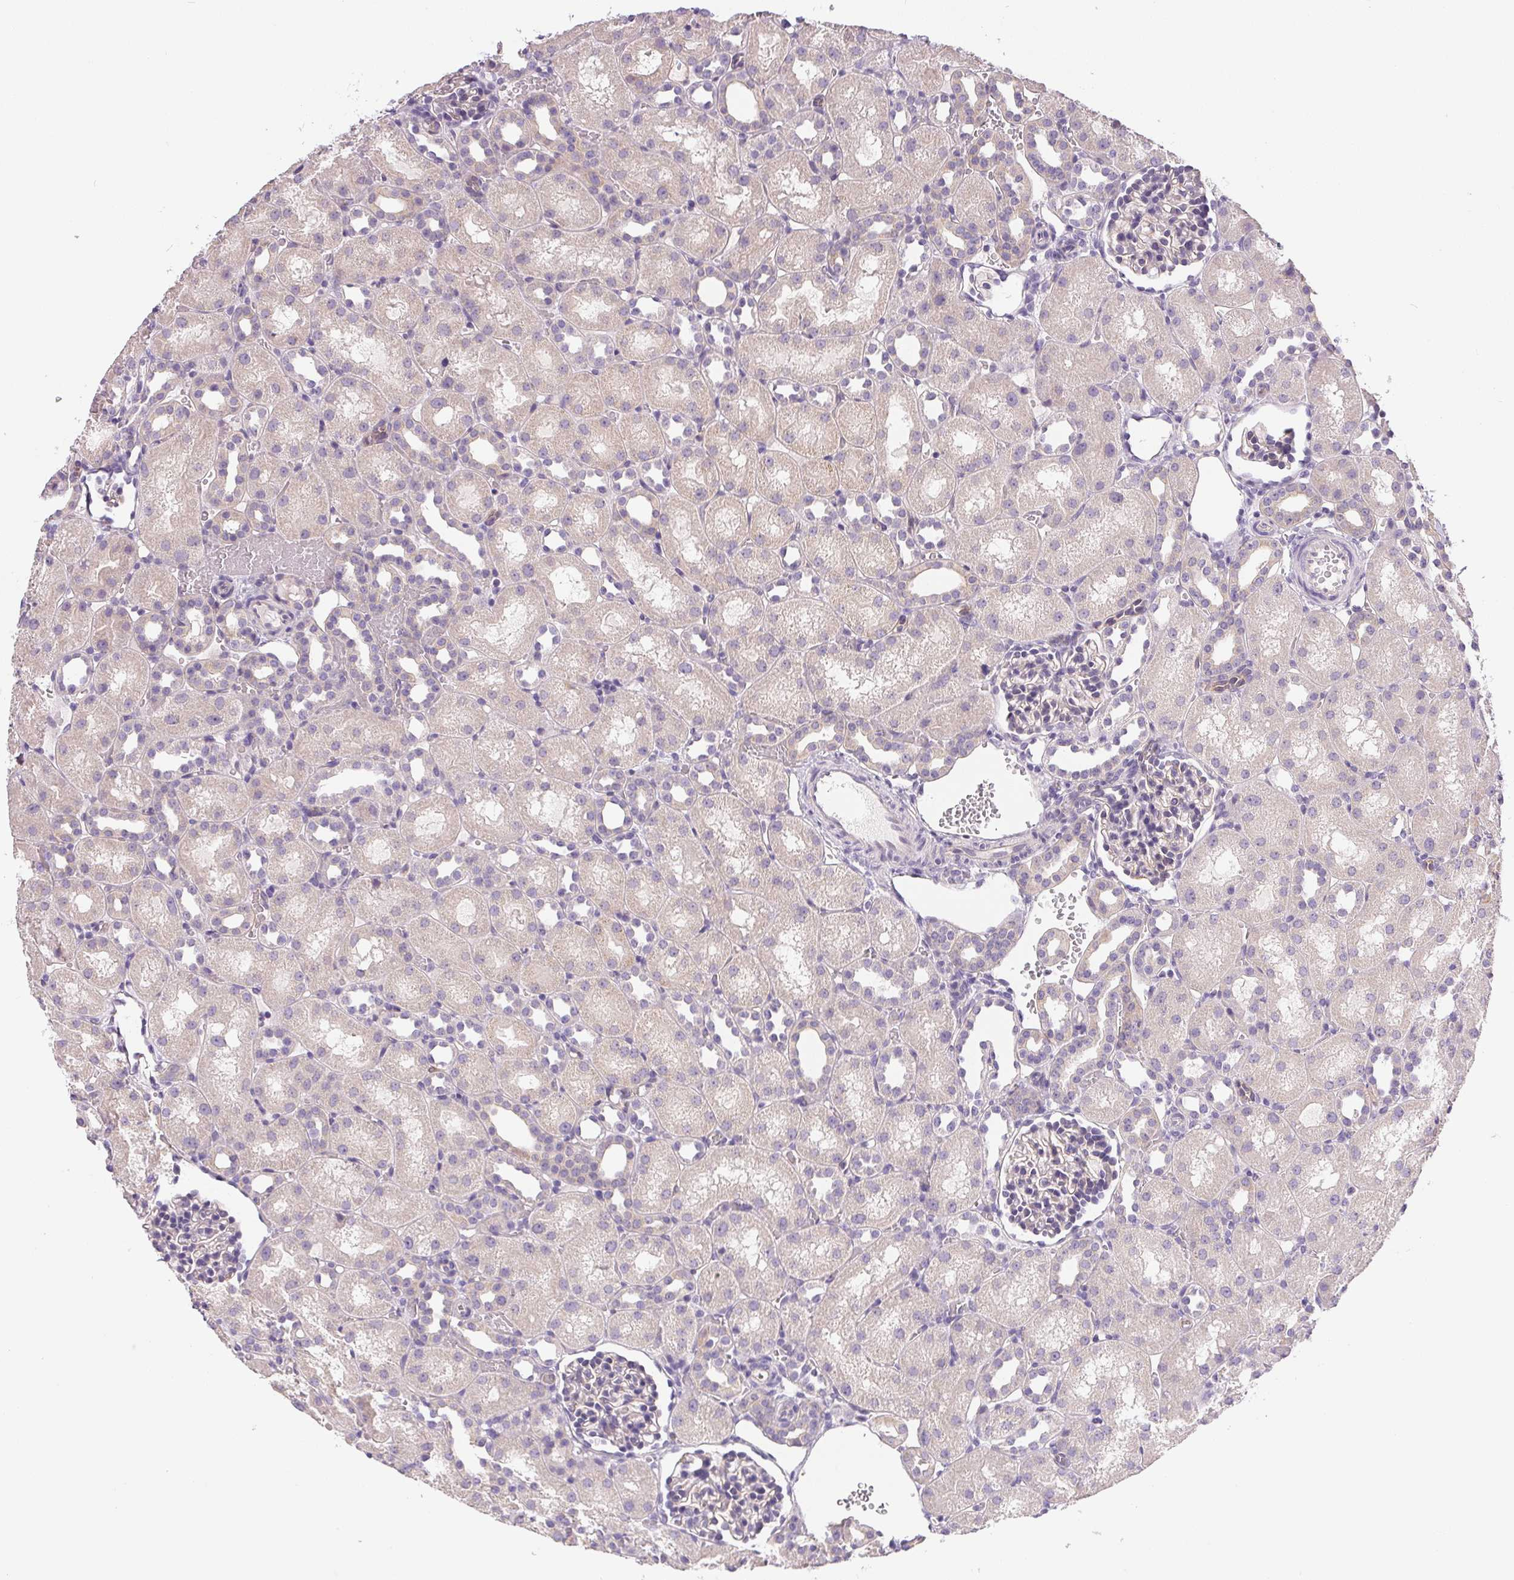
{"staining": {"intensity": "negative", "quantity": "none", "location": "none"}, "tissue": "kidney", "cell_type": "Cells in glomeruli", "image_type": "normal", "snomed": [{"axis": "morphology", "description": "Normal tissue, NOS"}, {"axis": "topography", "description": "Kidney"}], "caption": "This is an immunohistochemistry histopathology image of normal human kidney. There is no positivity in cells in glomeruli.", "gene": "SLC17A7", "patient": {"sex": "male", "age": 1}}